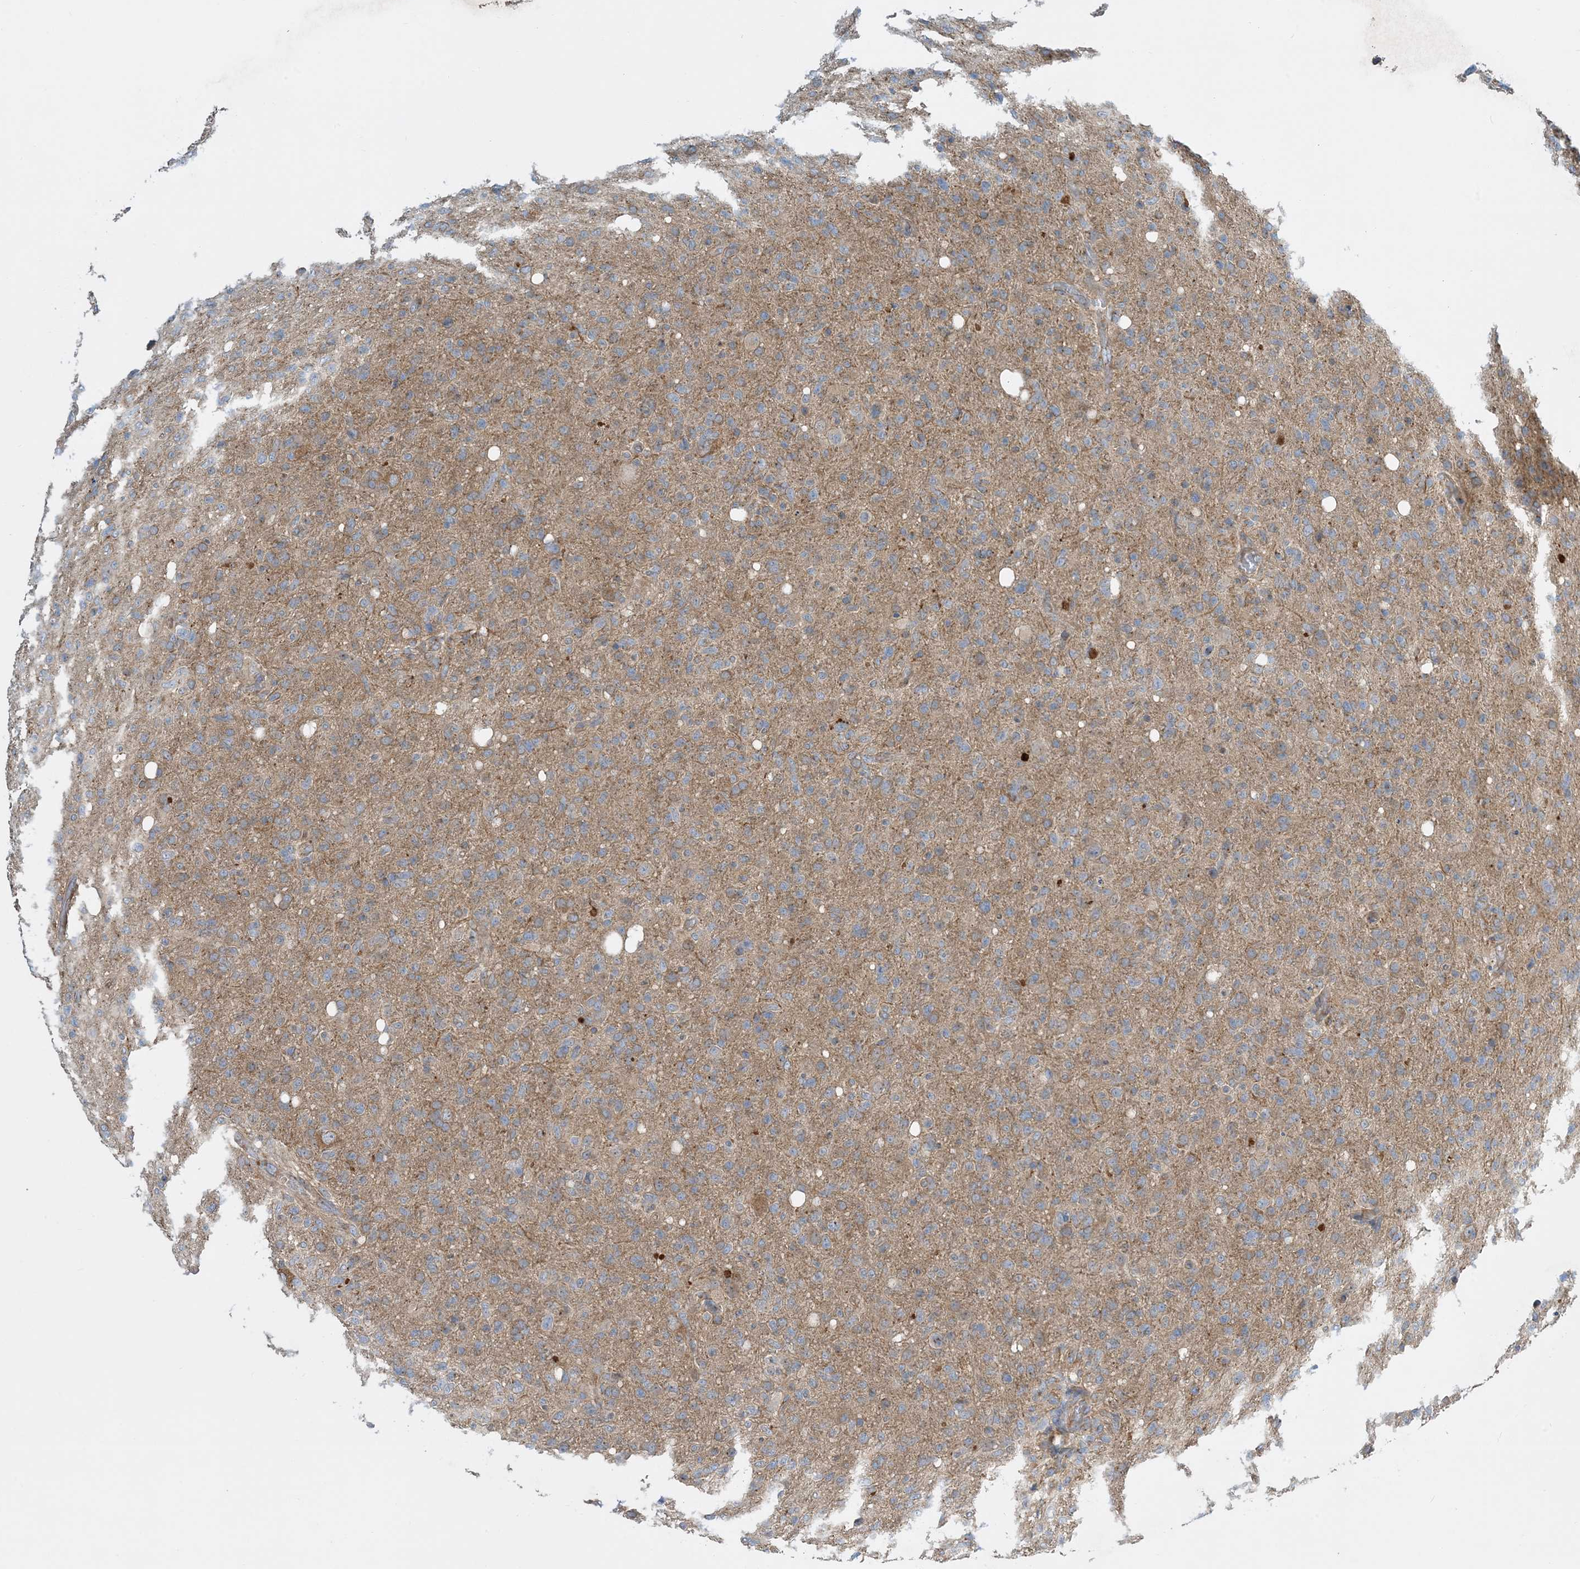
{"staining": {"intensity": "negative", "quantity": "none", "location": "none"}, "tissue": "glioma", "cell_type": "Tumor cells", "image_type": "cancer", "snomed": [{"axis": "morphology", "description": "Glioma, malignant, High grade"}, {"axis": "topography", "description": "Brain"}], "caption": "Malignant glioma (high-grade) was stained to show a protein in brown. There is no significant staining in tumor cells.", "gene": "SIDT1", "patient": {"sex": "female", "age": 57}}